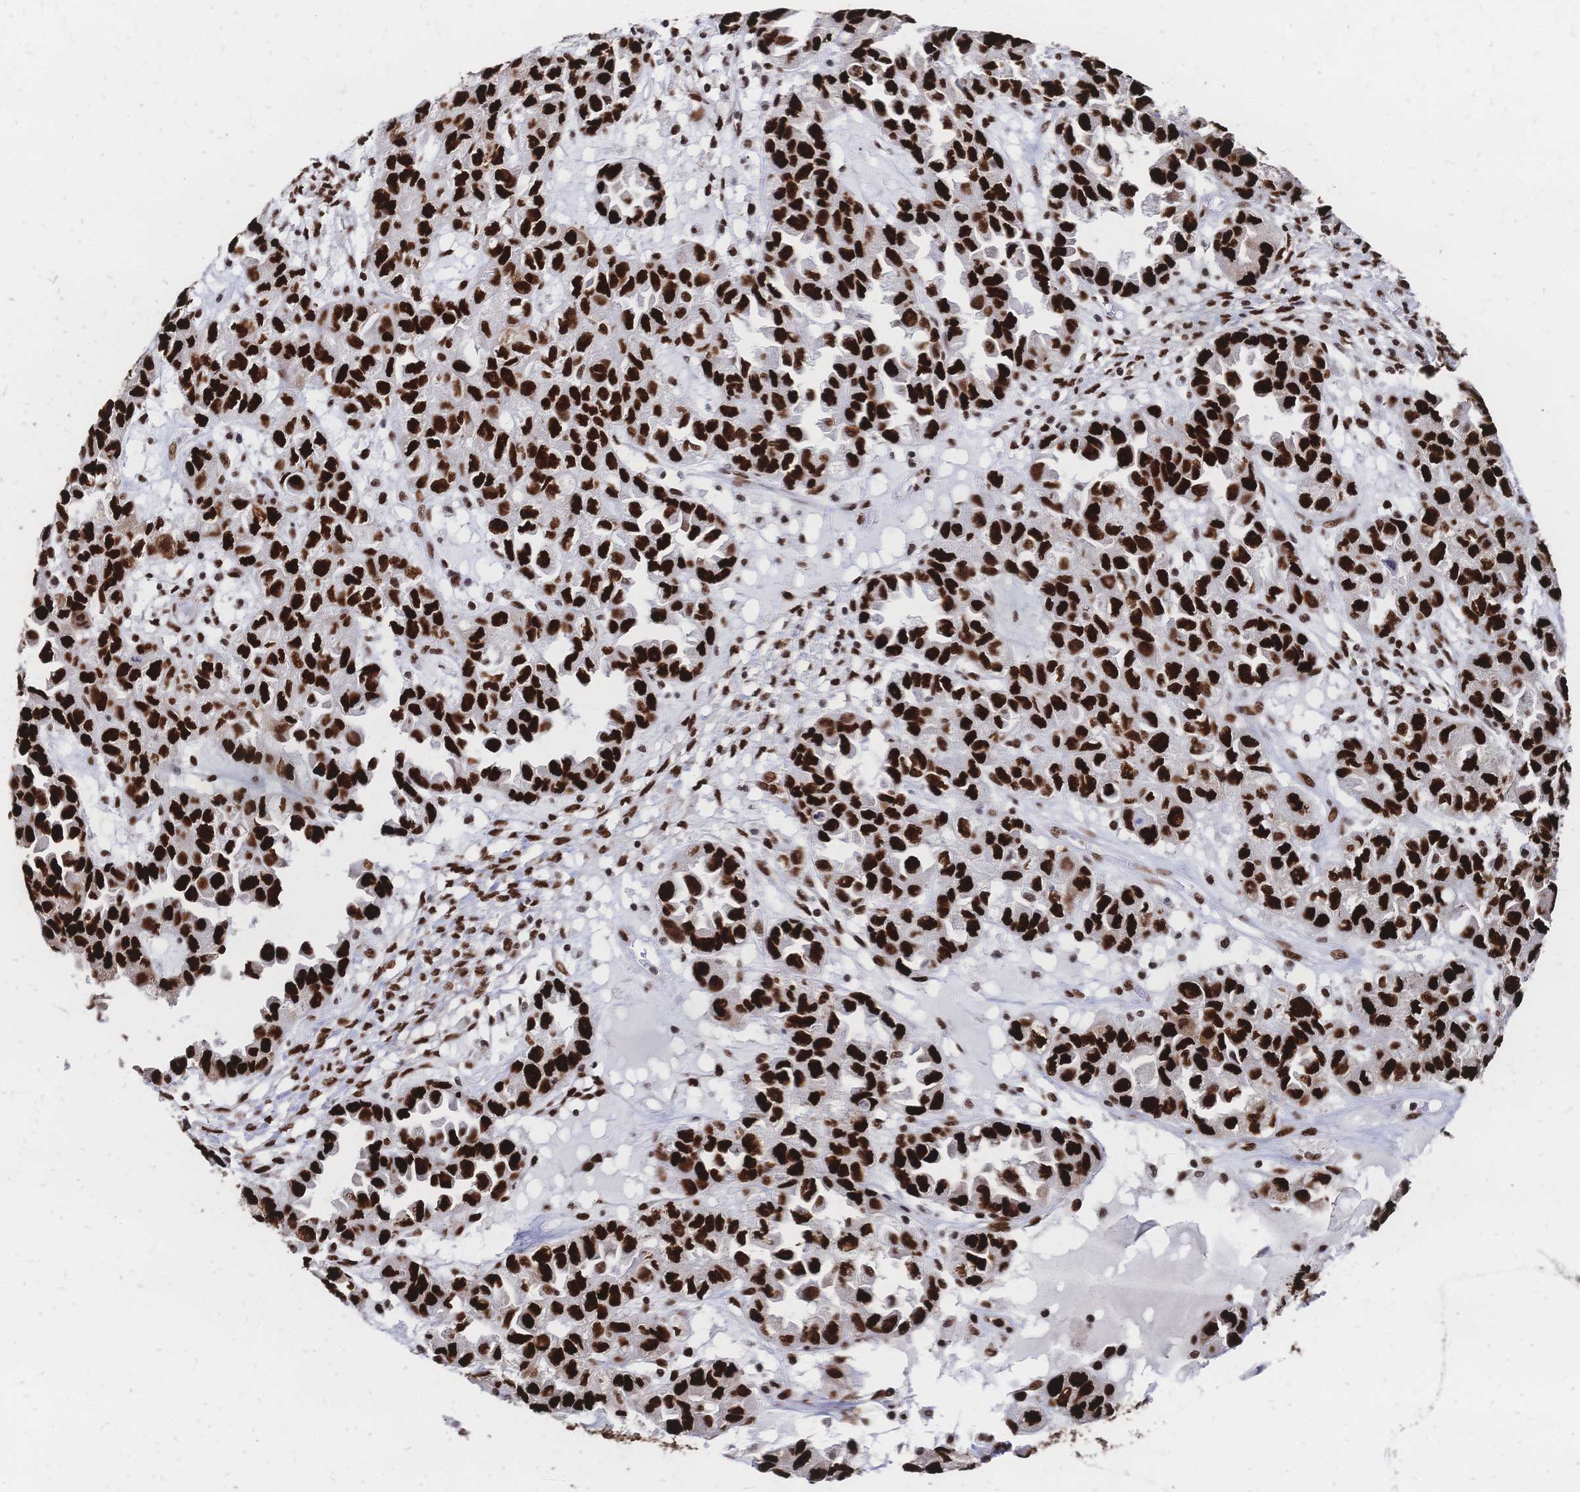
{"staining": {"intensity": "strong", "quantity": ">75%", "location": "nuclear"}, "tissue": "ovarian cancer", "cell_type": "Tumor cells", "image_type": "cancer", "snomed": [{"axis": "morphology", "description": "Cystadenocarcinoma, serous, NOS"}, {"axis": "topography", "description": "Ovary"}], "caption": "The photomicrograph displays a brown stain indicating the presence of a protein in the nuclear of tumor cells in ovarian cancer.", "gene": "HDGF", "patient": {"sex": "female", "age": 84}}